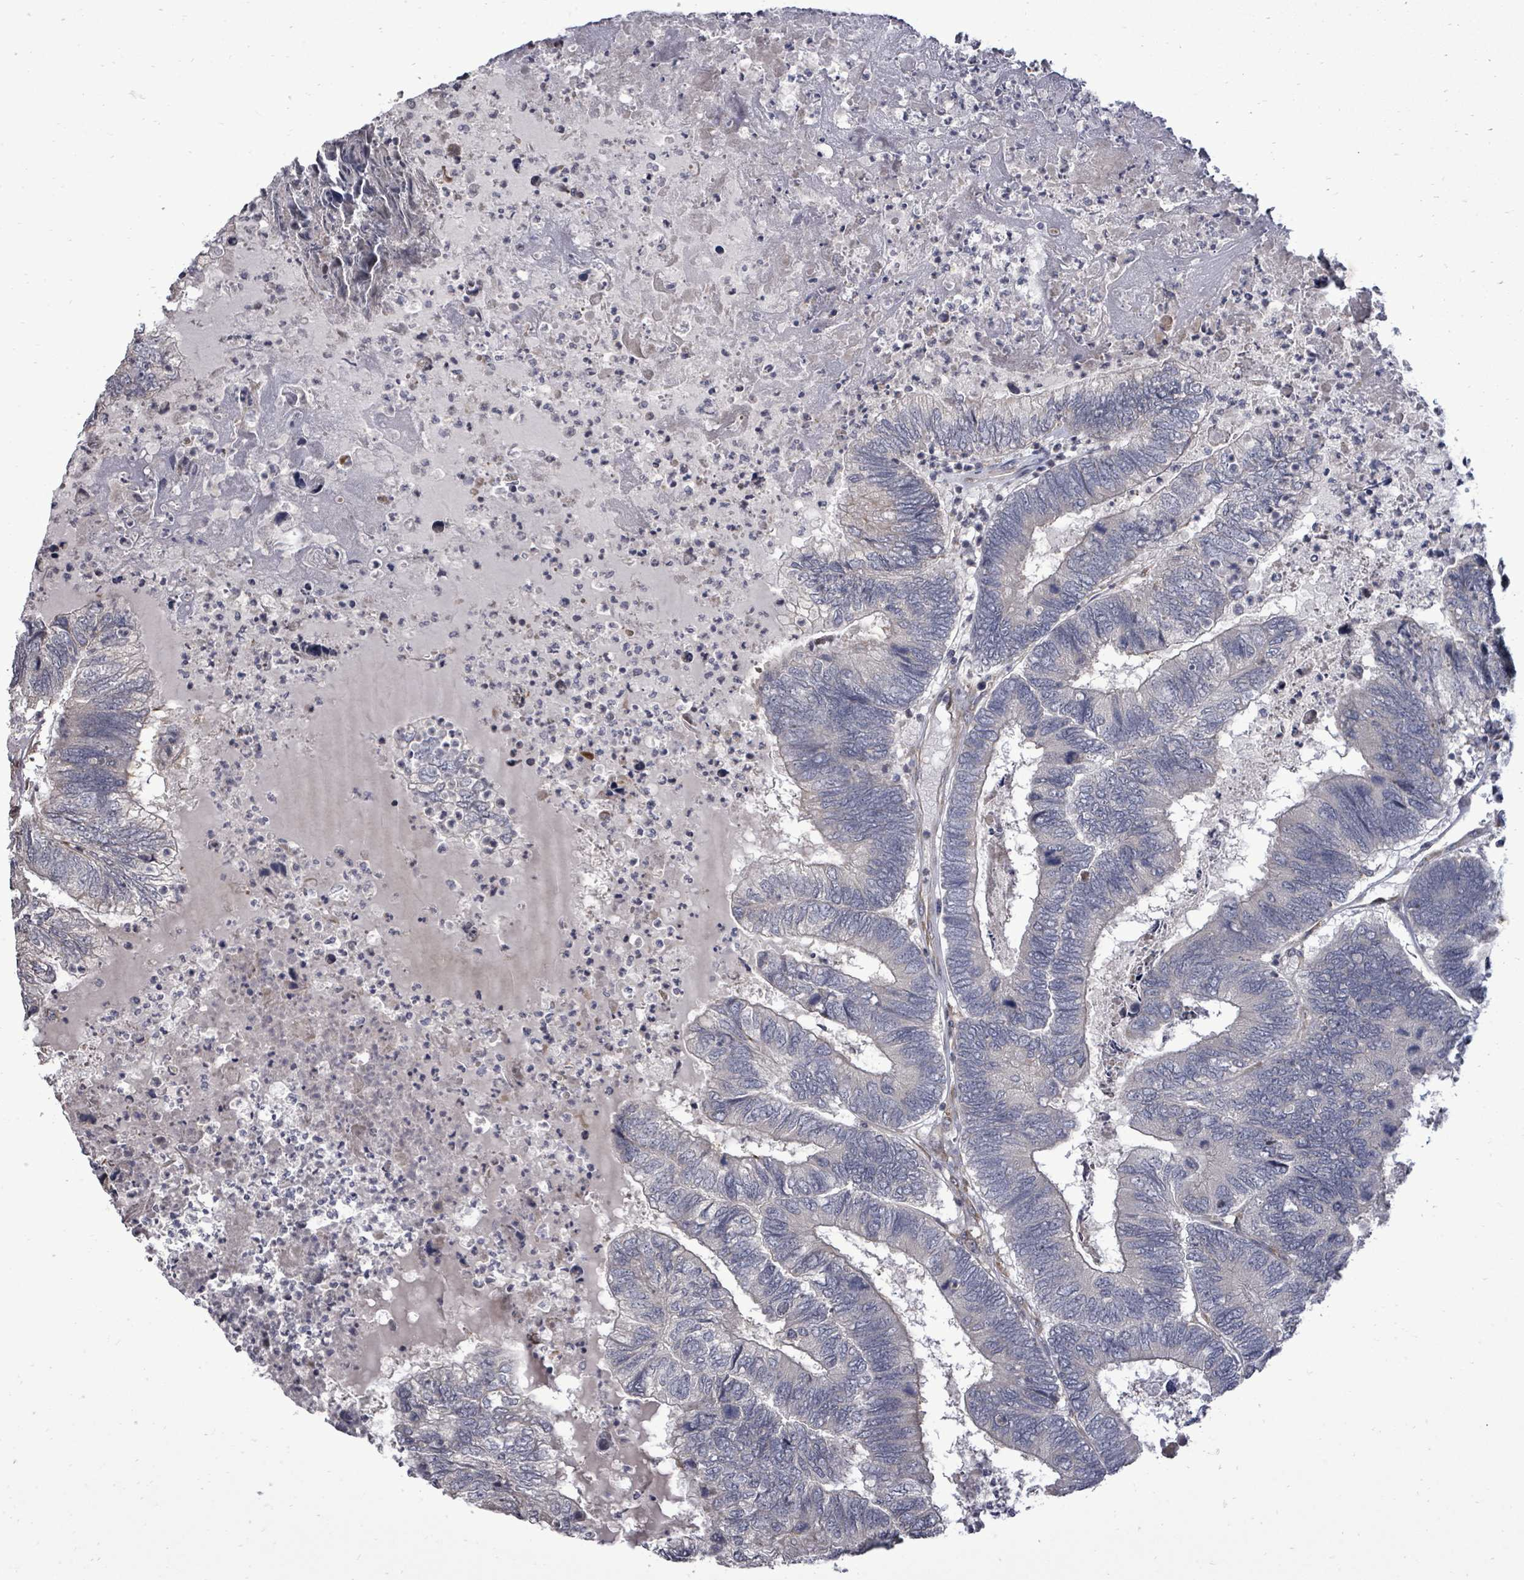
{"staining": {"intensity": "negative", "quantity": "none", "location": "none"}, "tissue": "colorectal cancer", "cell_type": "Tumor cells", "image_type": "cancer", "snomed": [{"axis": "morphology", "description": "Adenocarcinoma, NOS"}, {"axis": "topography", "description": "Colon"}], "caption": "Photomicrograph shows no significant protein expression in tumor cells of colorectal cancer.", "gene": "POMGNT2", "patient": {"sex": "female", "age": 67}}